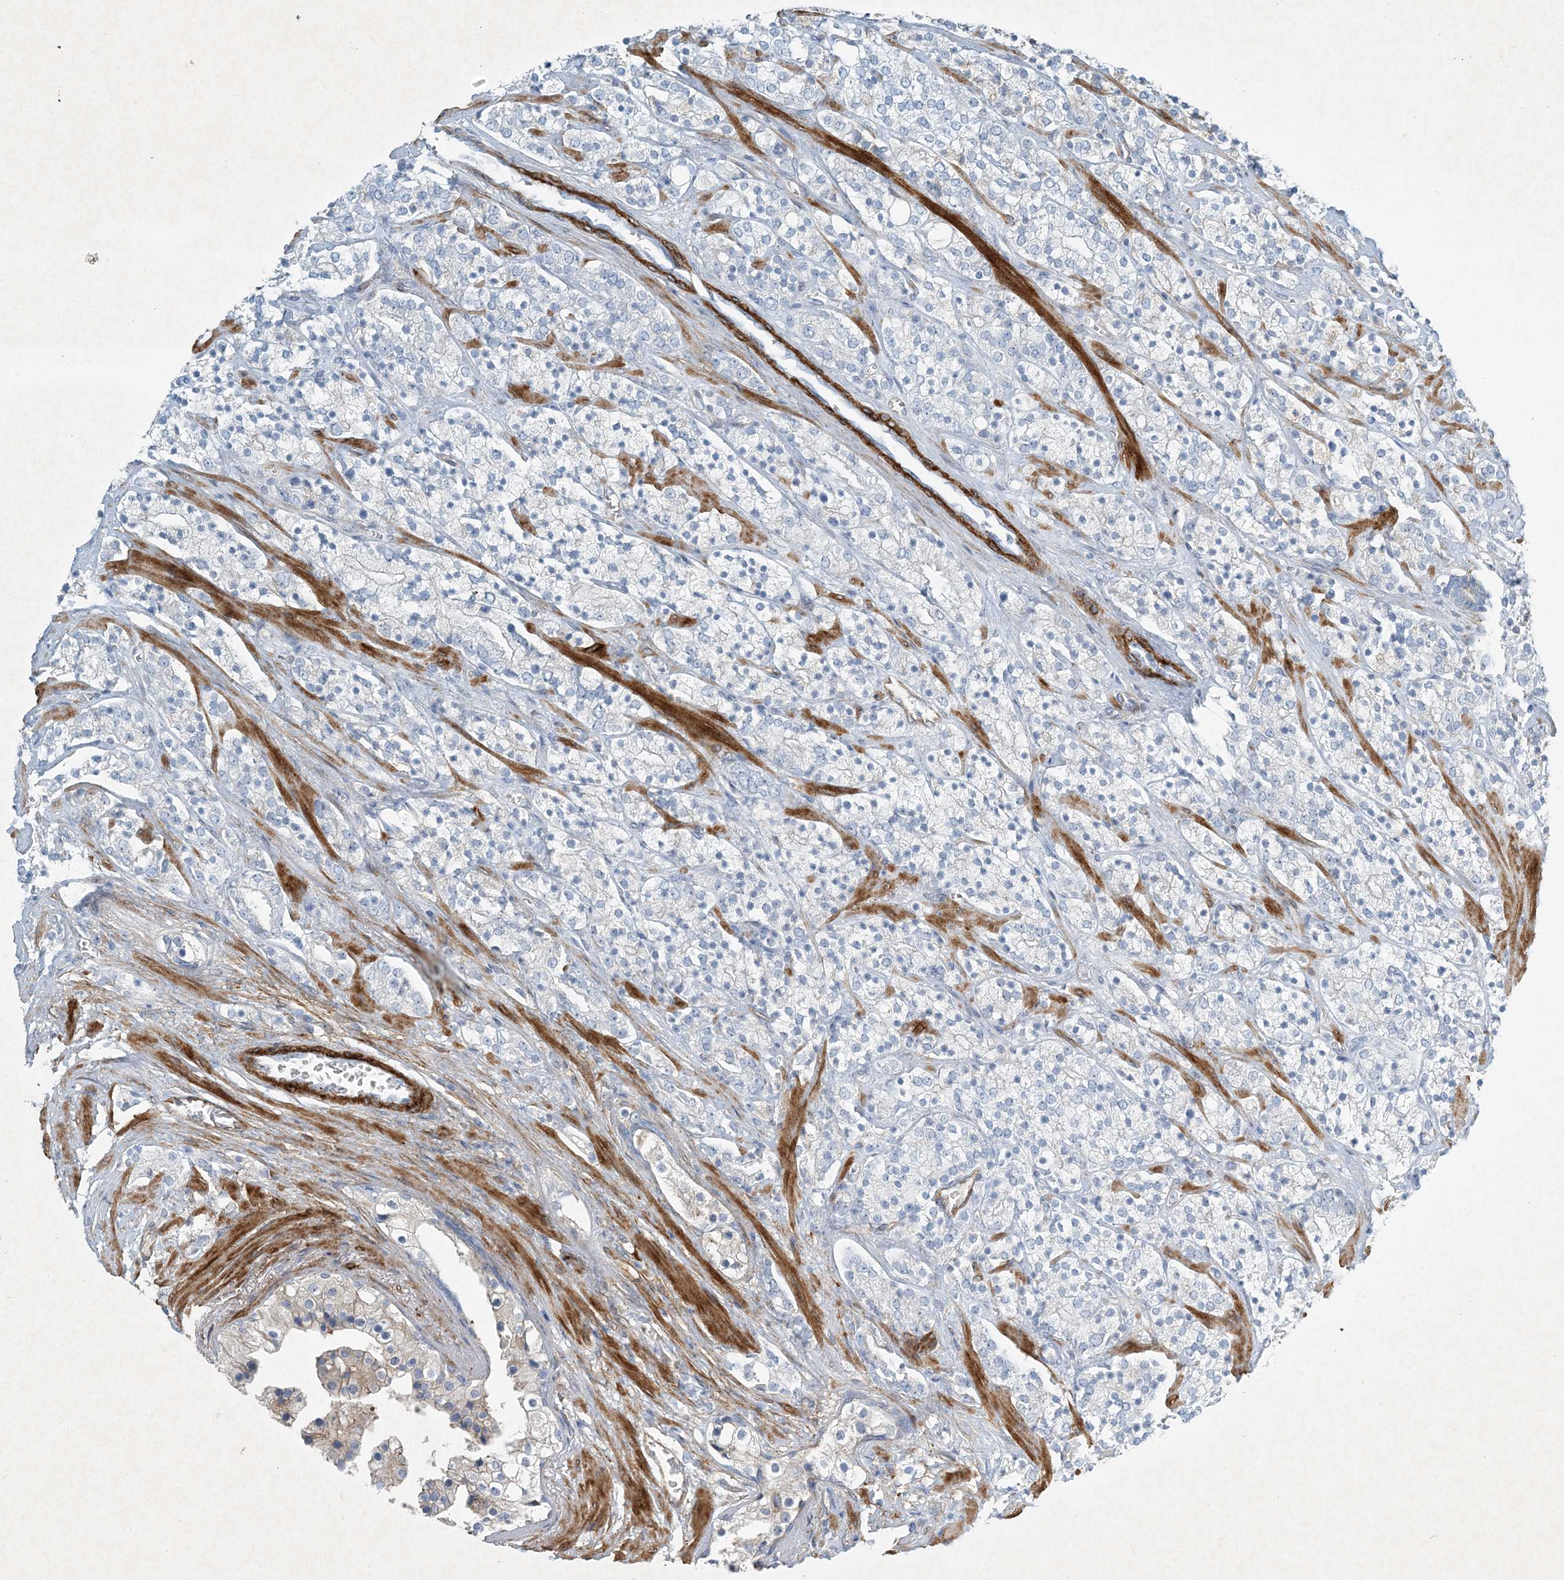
{"staining": {"intensity": "negative", "quantity": "none", "location": "none"}, "tissue": "prostate cancer", "cell_type": "Tumor cells", "image_type": "cancer", "snomed": [{"axis": "morphology", "description": "Adenocarcinoma, High grade"}, {"axis": "topography", "description": "Prostate"}], "caption": "Prostate cancer was stained to show a protein in brown. There is no significant staining in tumor cells.", "gene": "PGM5", "patient": {"sex": "male", "age": 71}}